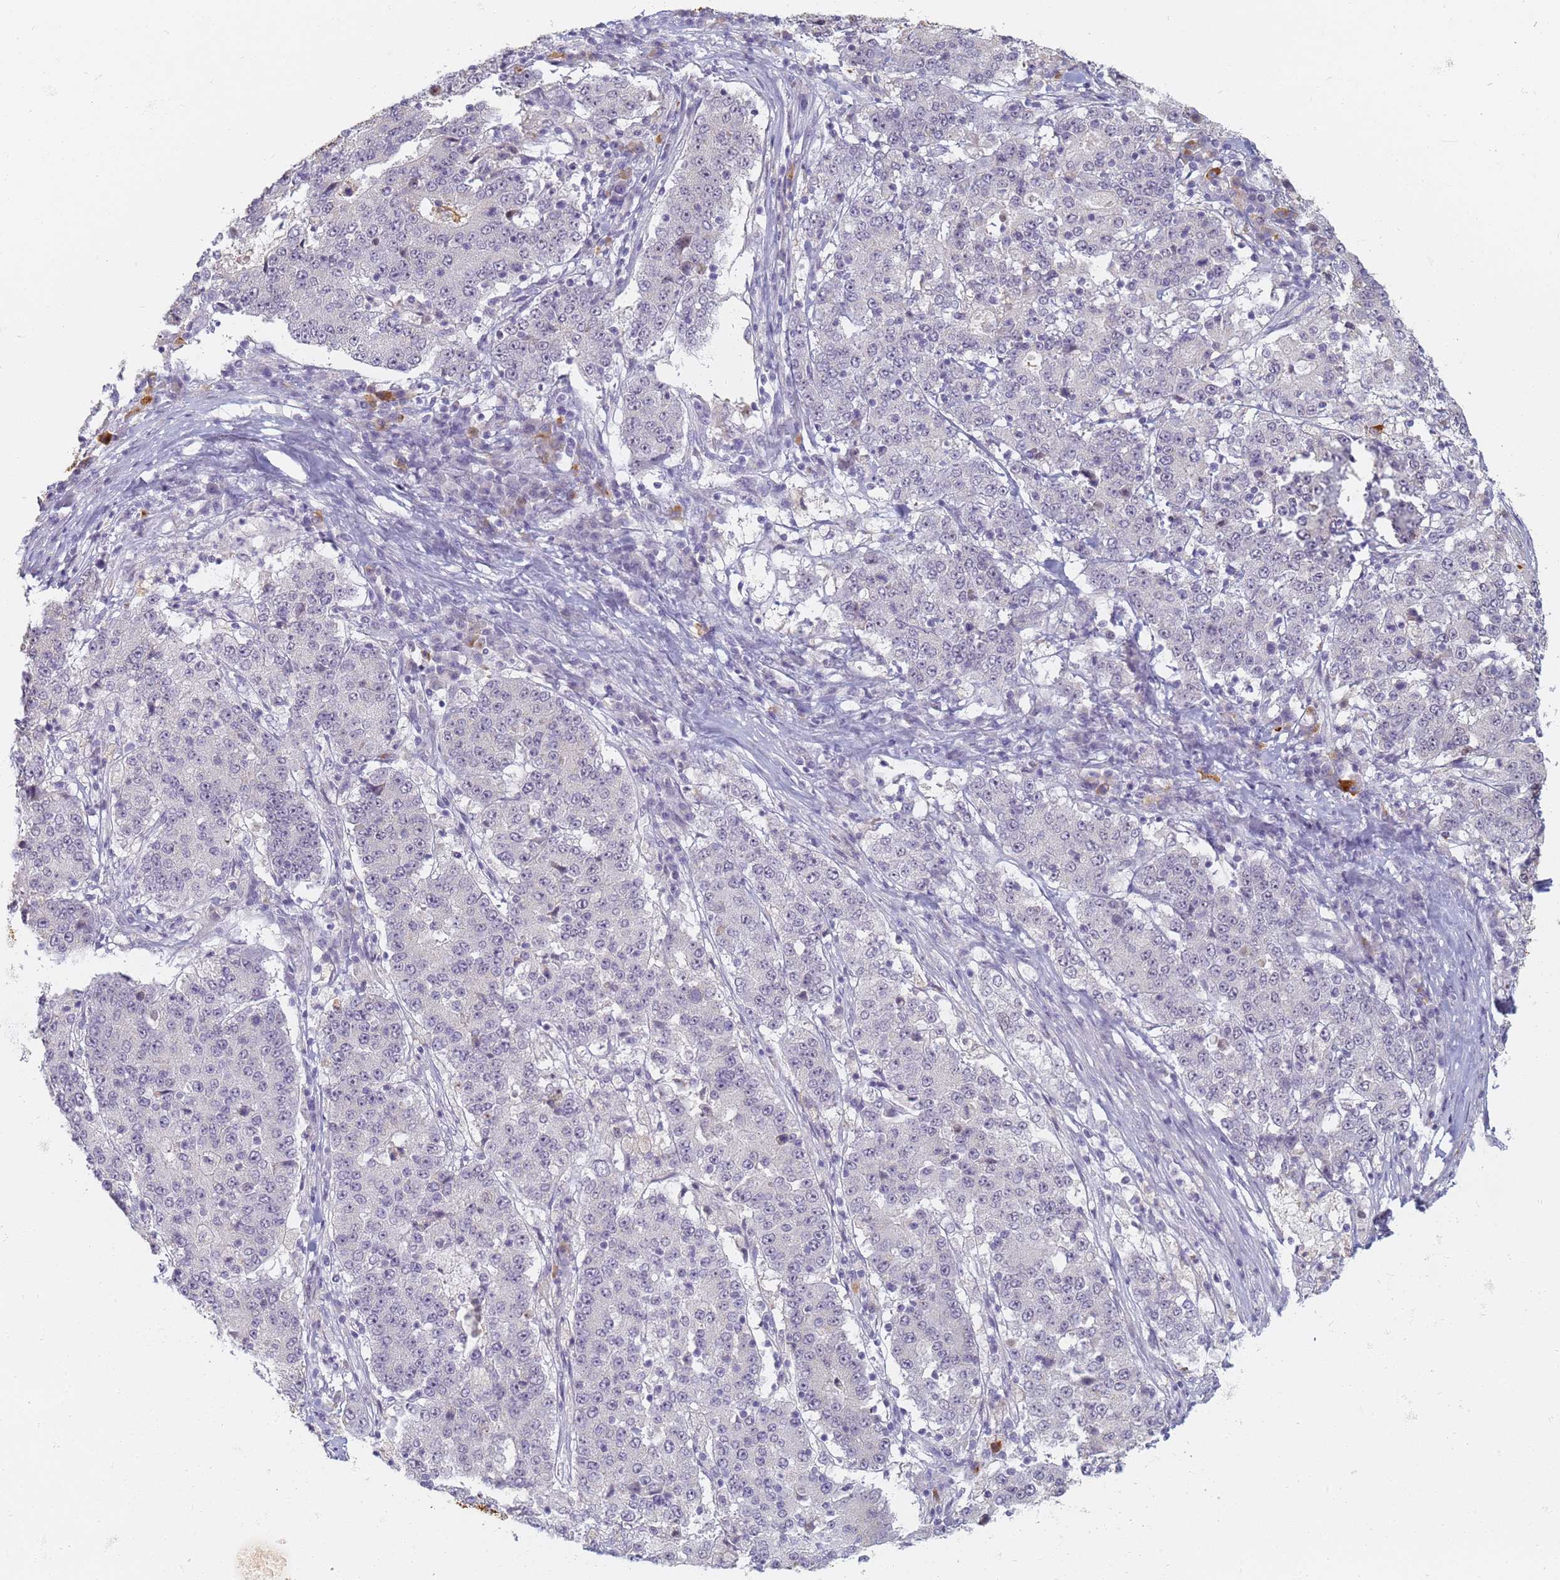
{"staining": {"intensity": "negative", "quantity": "none", "location": "none"}, "tissue": "stomach cancer", "cell_type": "Tumor cells", "image_type": "cancer", "snomed": [{"axis": "morphology", "description": "Adenocarcinoma, NOS"}, {"axis": "topography", "description": "Stomach"}], "caption": "Tumor cells show no significant protein positivity in stomach cancer.", "gene": "SLC38A9", "patient": {"sex": "male", "age": 59}}